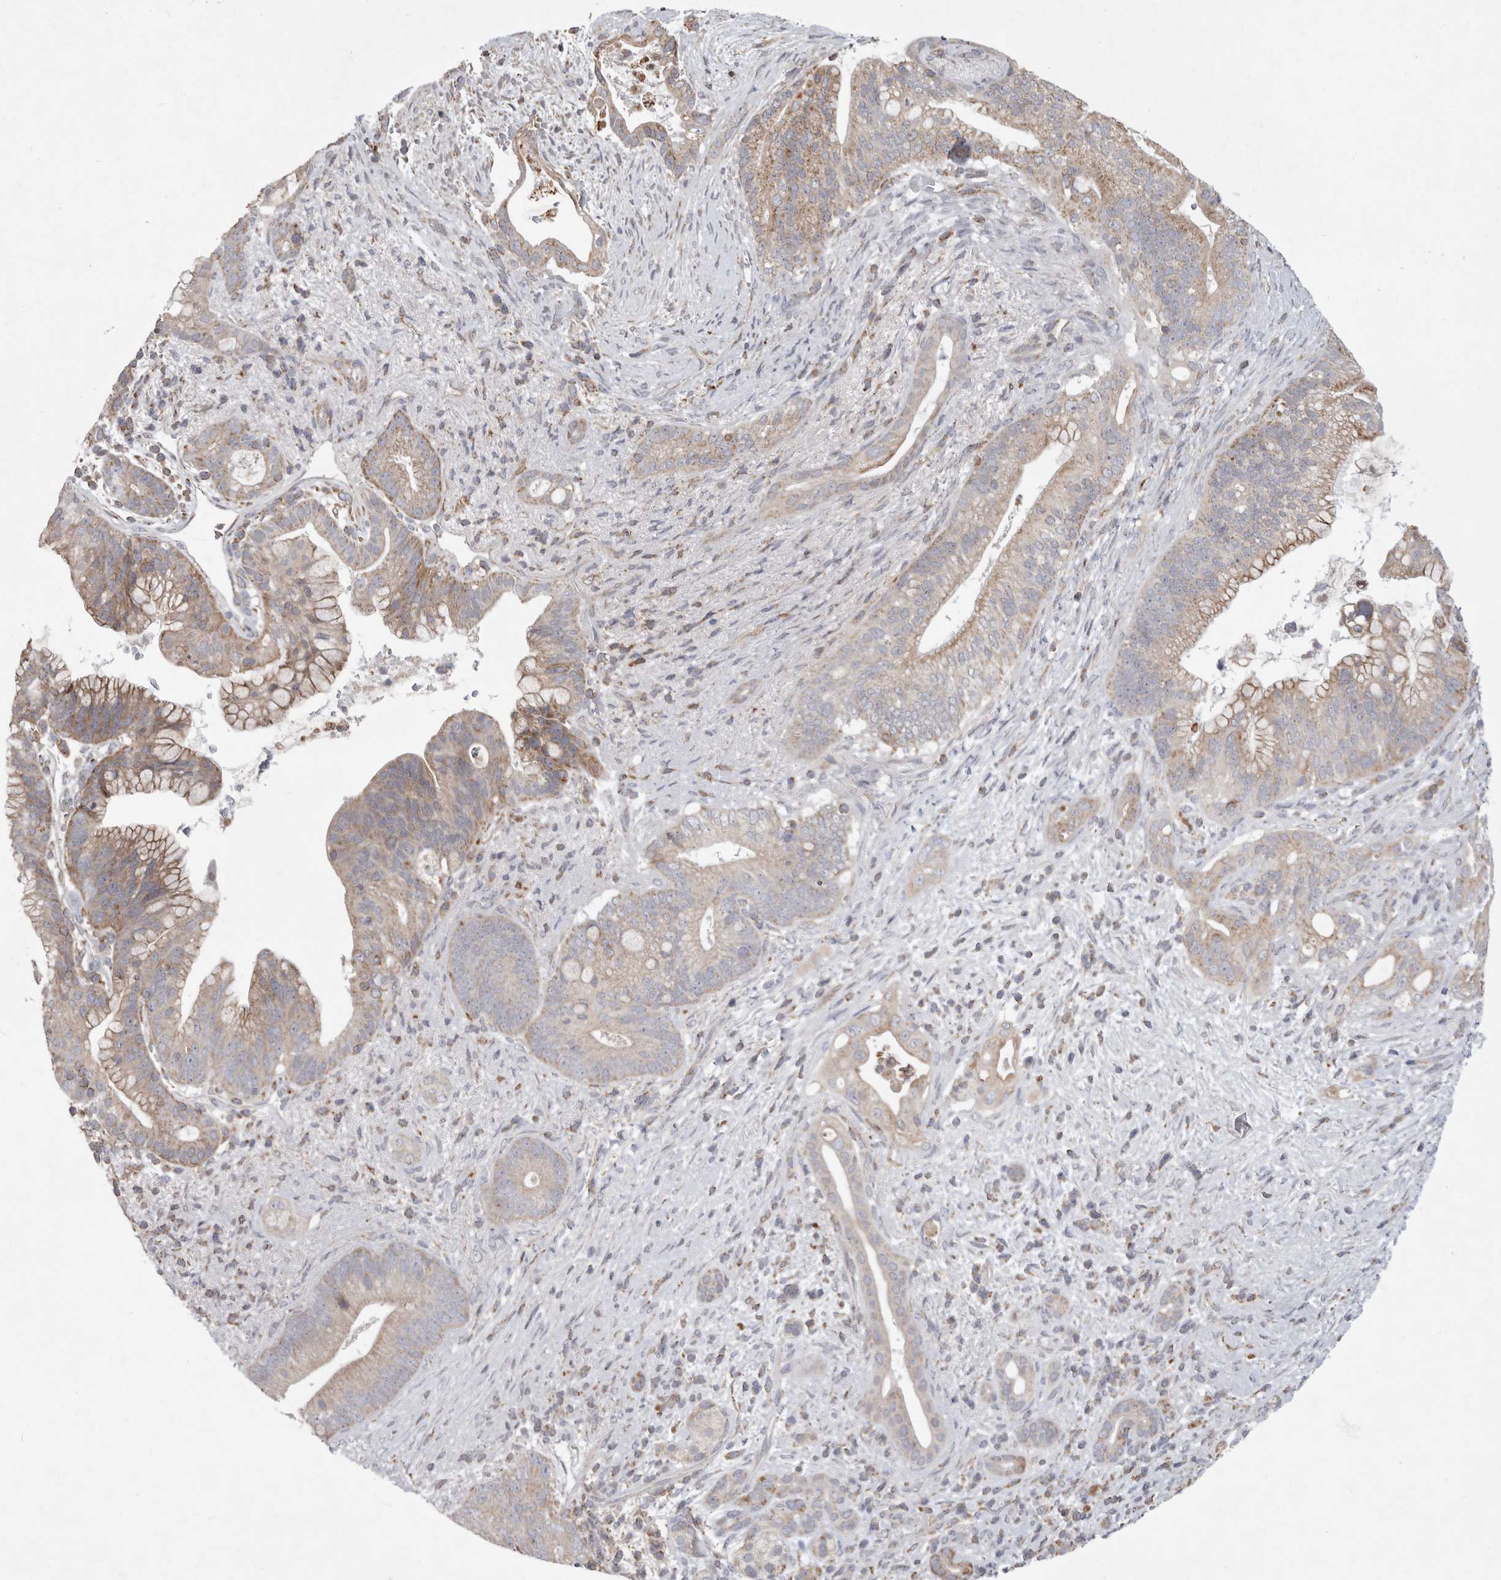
{"staining": {"intensity": "weak", "quantity": ">75%", "location": "cytoplasmic/membranous"}, "tissue": "pancreatic cancer", "cell_type": "Tumor cells", "image_type": "cancer", "snomed": [{"axis": "morphology", "description": "Adenocarcinoma, NOS"}, {"axis": "topography", "description": "Pancreas"}], "caption": "IHC of pancreatic adenocarcinoma reveals low levels of weak cytoplasmic/membranous staining in about >75% of tumor cells.", "gene": "MPZL1", "patient": {"sex": "male", "age": 53}}